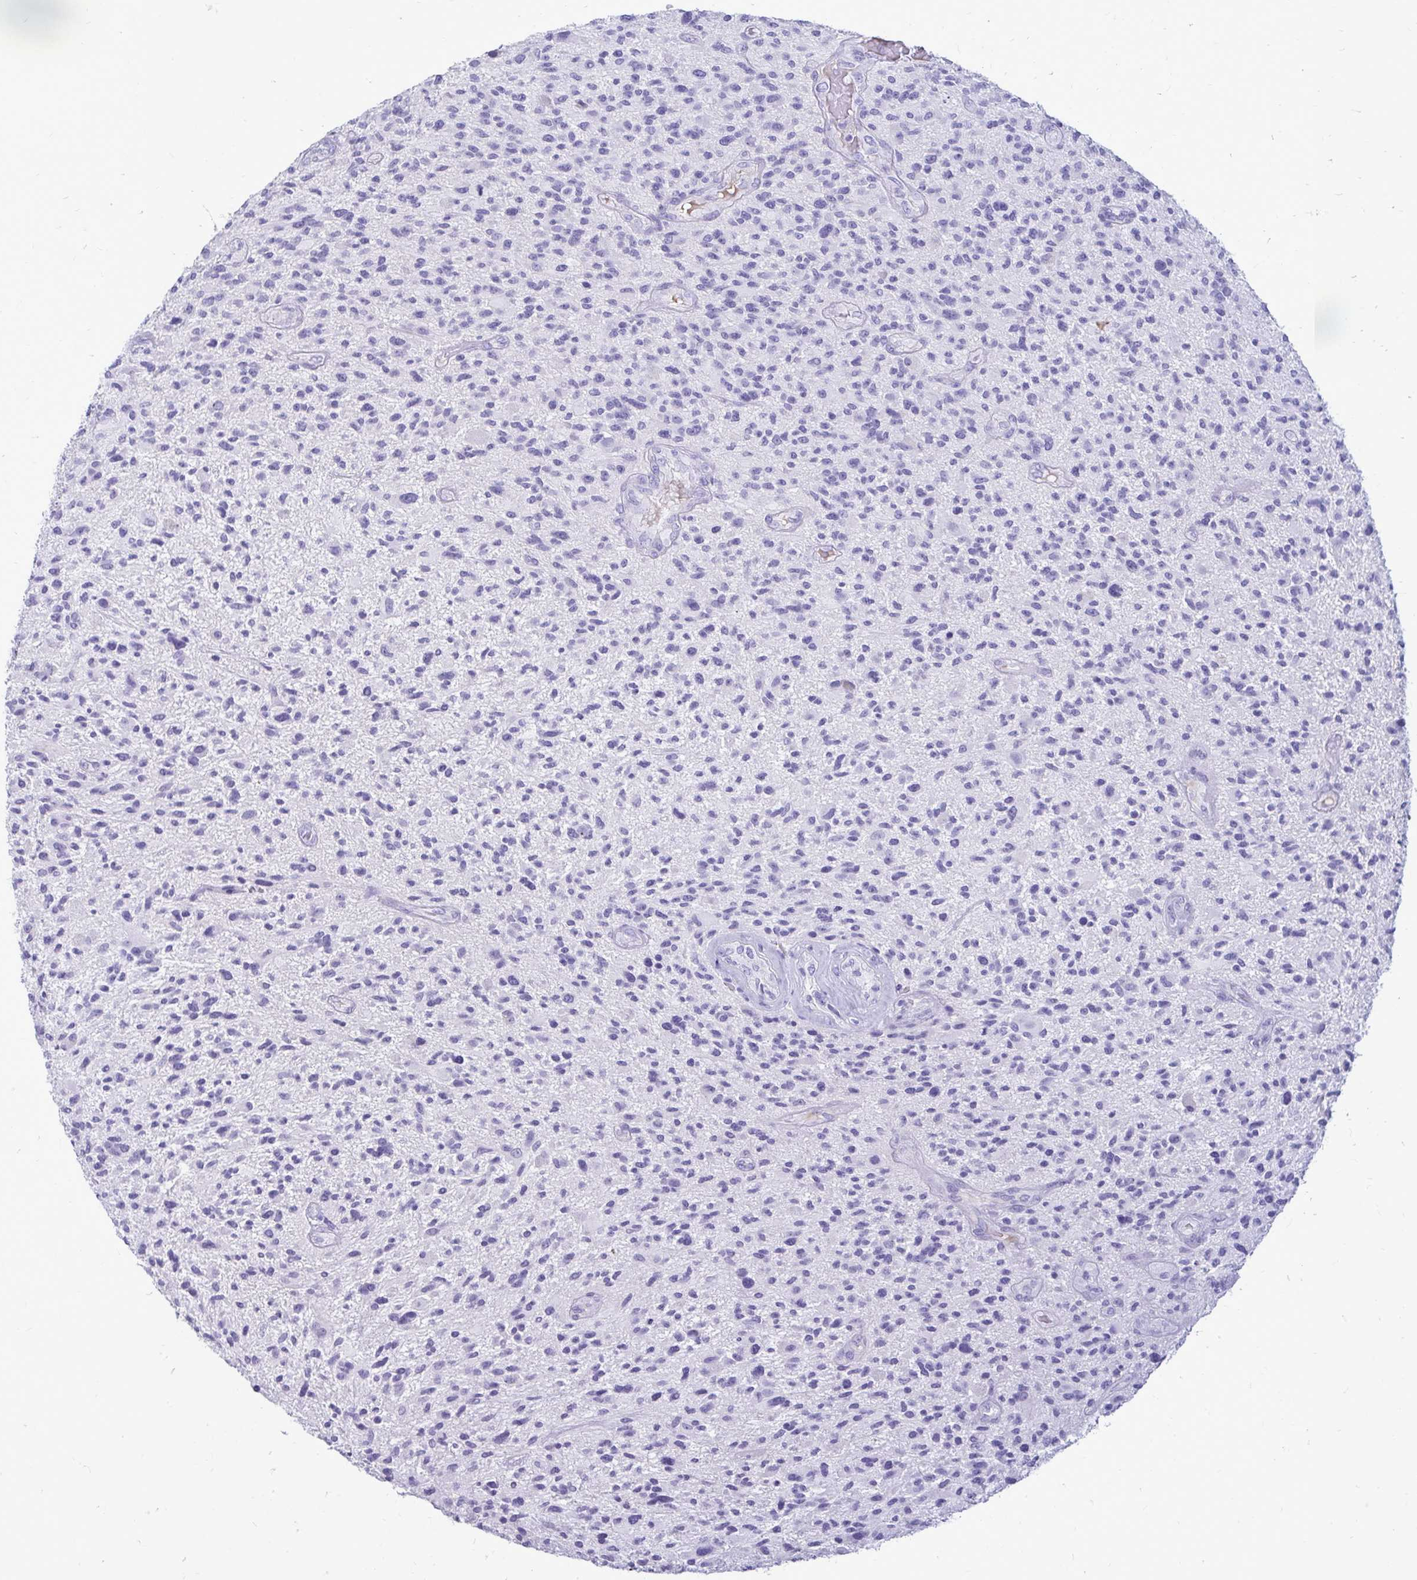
{"staining": {"intensity": "negative", "quantity": "none", "location": "none"}, "tissue": "glioma", "cell_type": "Tumor cells", "image_type": "cancer", "snomed": [{"axis": "morphology", "description": "Glioma, malignant, High grade"}, {"axis": "topography", "description": "Brain"}], "caption": "Immunohistochemistry histopathology image of human malignant glioma (high-grade) stained for a protein (brown), which demonstrates no positivity in tumor cells.", "gene": "NANOGNB", "patient": {"sex": "male", "age": 47}}